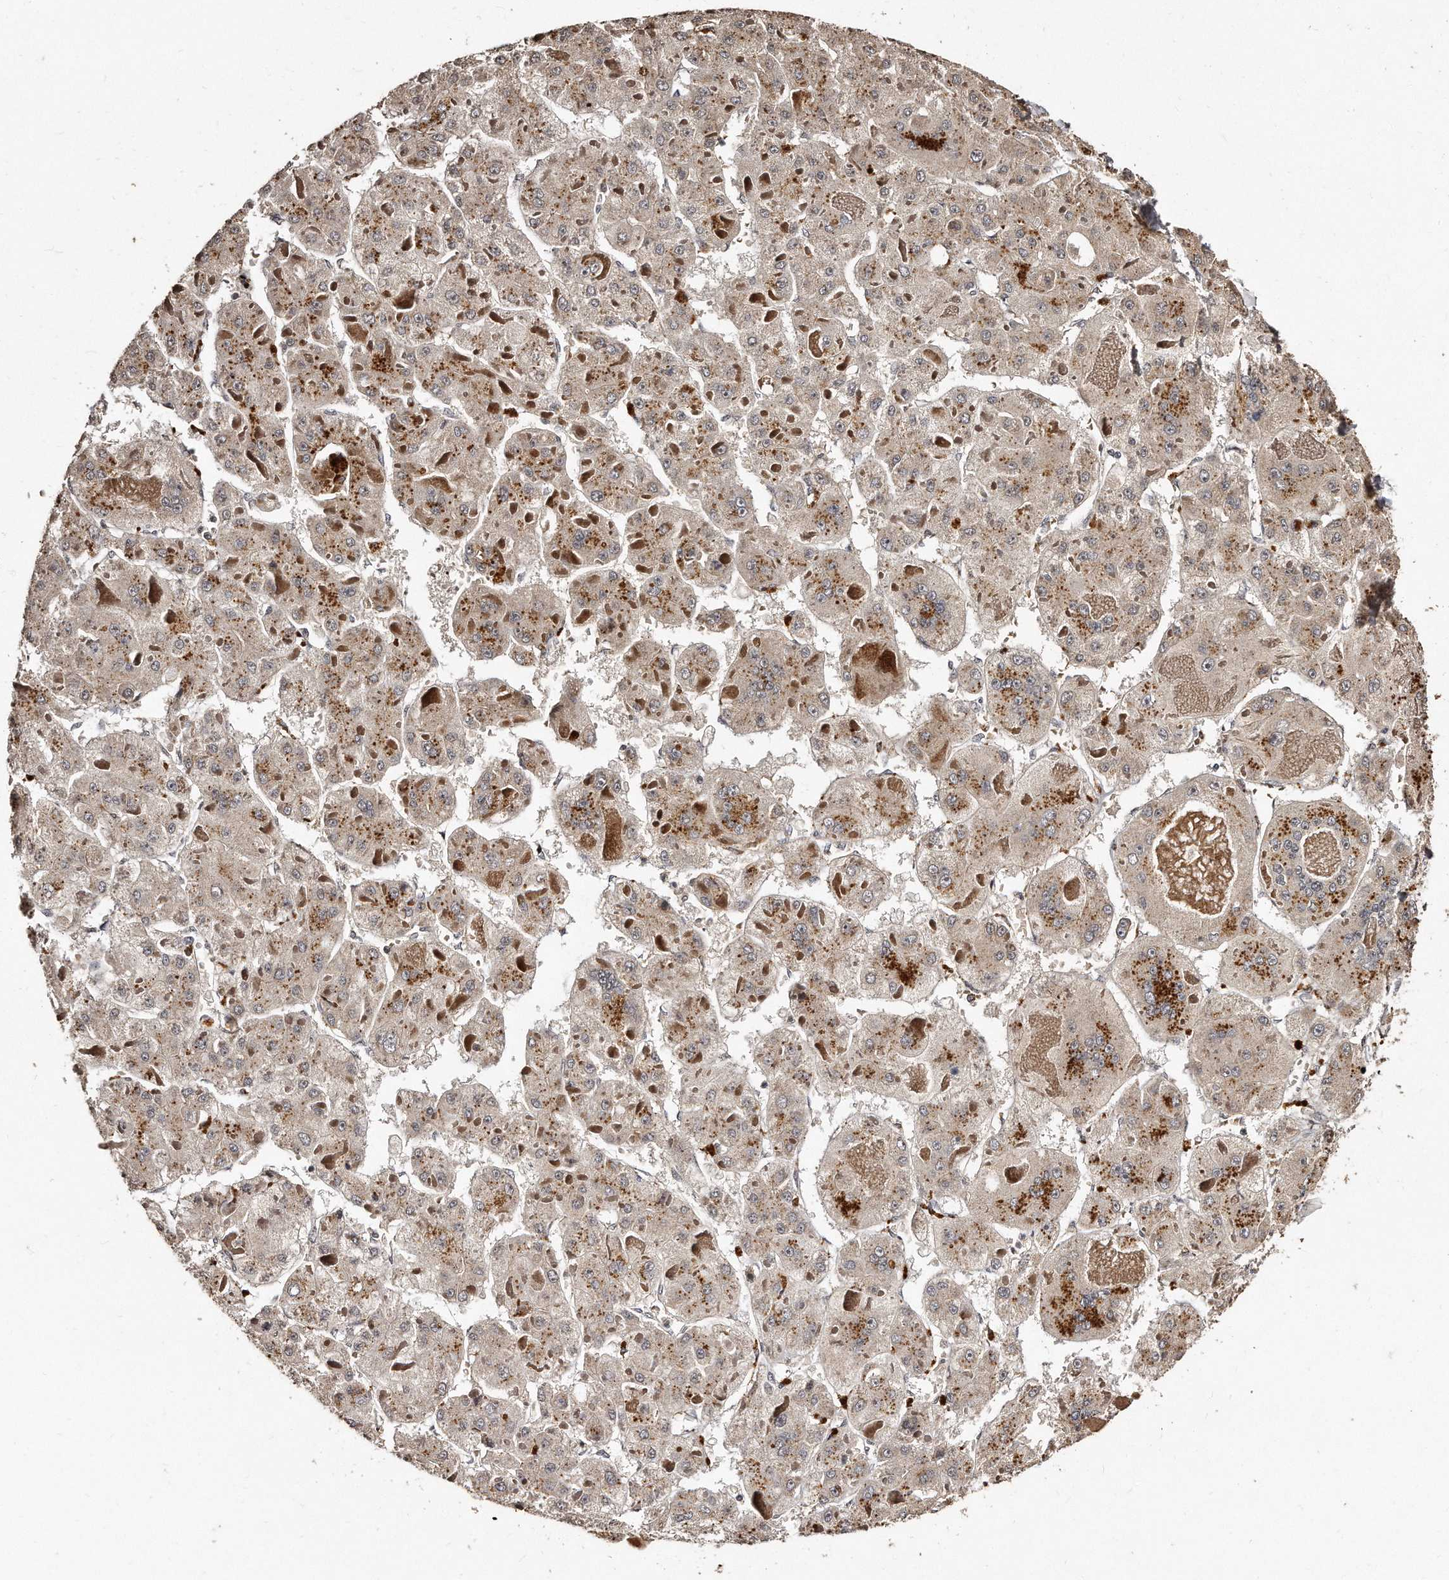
{"staining": {"intensity": "weak", "quantity": ">75%", "location": "cytoplasmic/membranous"}, "tissue": "liver cancer", "cell_type": "Tumor cells", "image_type": "cancer", "snomed": [{"axis": "morphology", "description": "Carcinoma, Hepatocellular, NOS"}, {"axis": "topography", "description": "Liver"}], "caption": "High-power microscopy captured an immunohistochemistry (IHC) micrograph of liver cancer (hepatocellular carcinoma), revealing weak cytoplasmic/membranous positivity in about >75% of tumor cells.", "gene": "TSHR", "patient": {"sex": "female", "age": 73}}